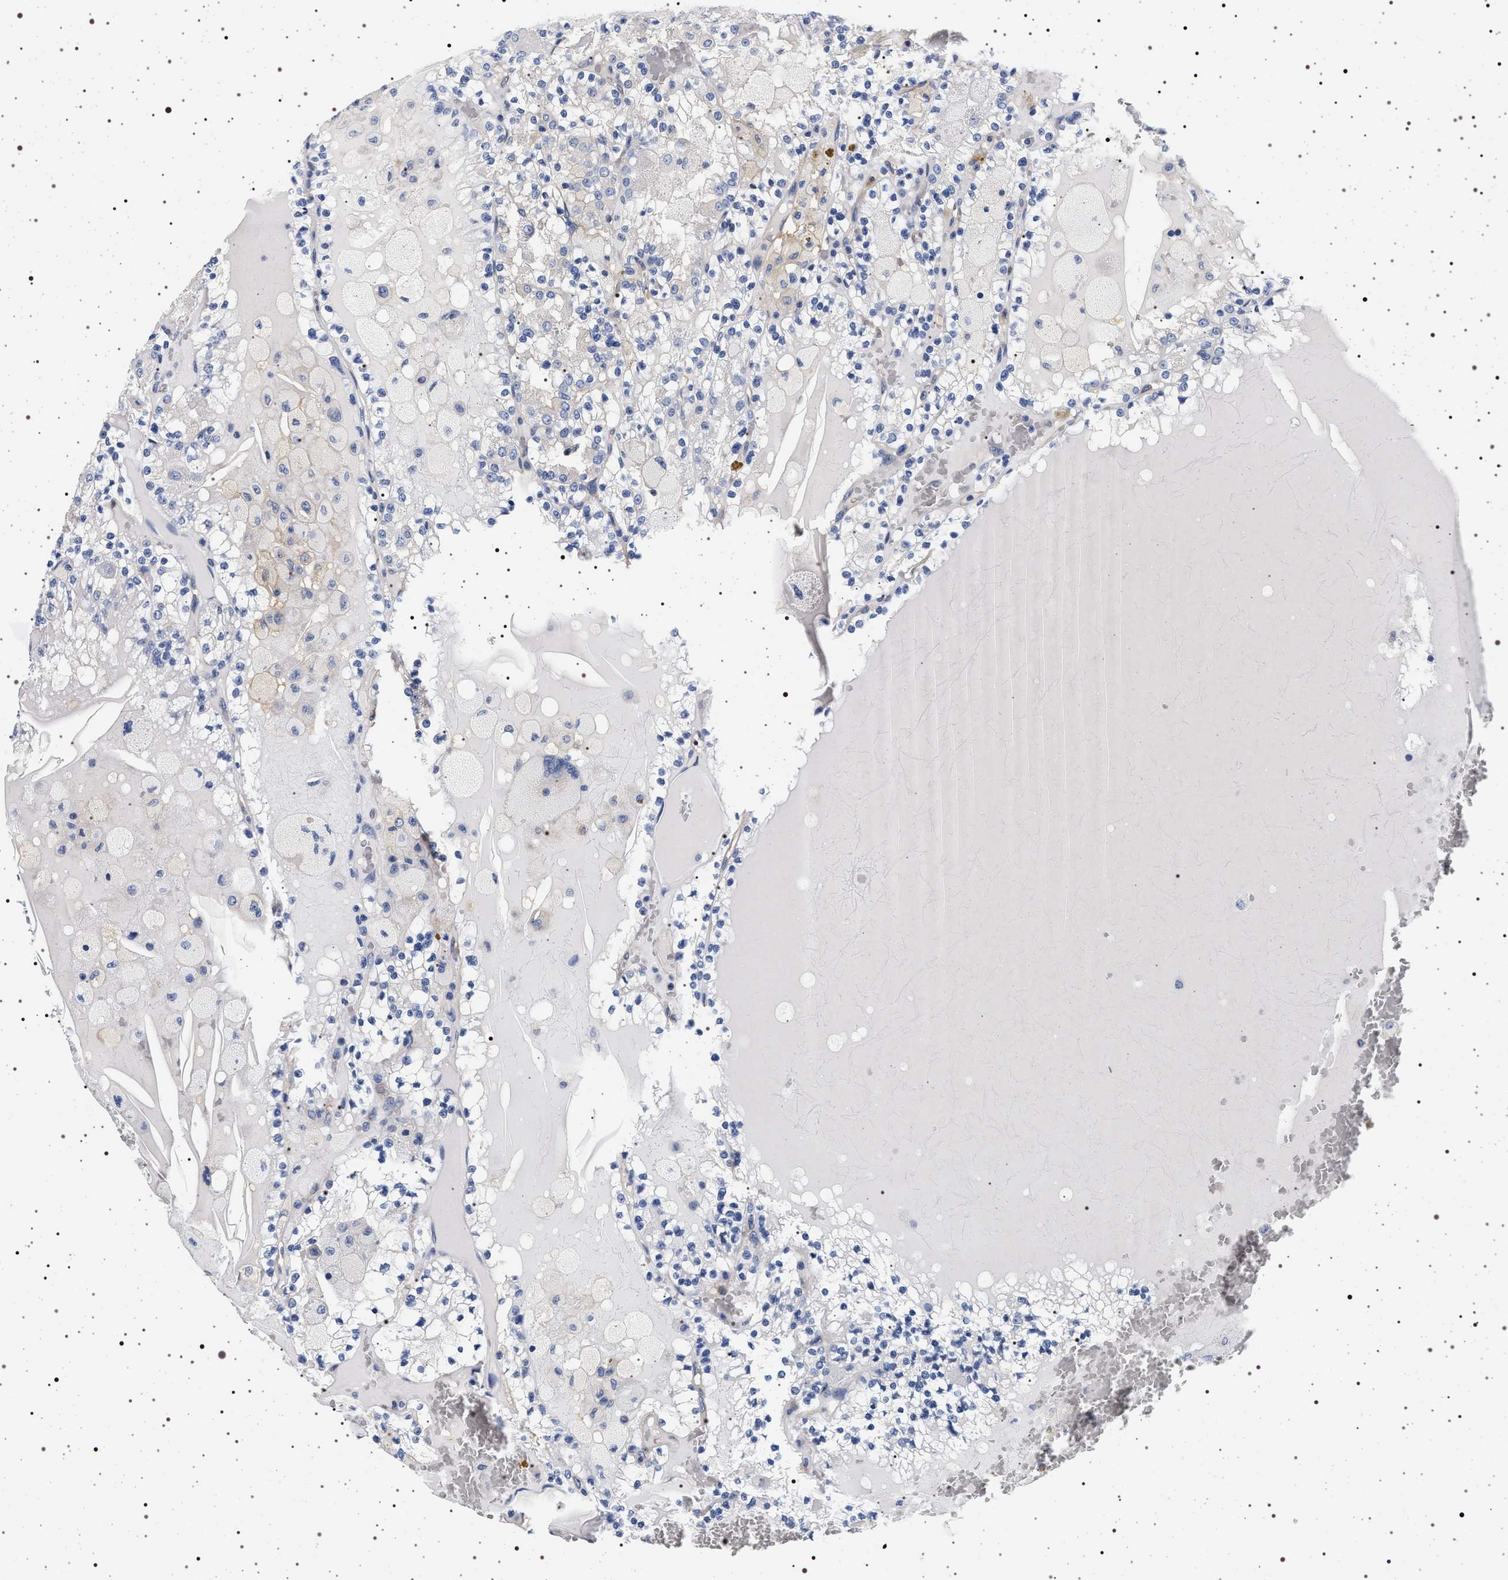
{"staining": {"intensity": "negative", "quantity": "none", "location": "none"}, "tissue": "renal cancer", "cell_type": "Tumor cells", "image_type": "cancer", "snomed": [{"axis": "morphology", "description": "Adenocarcinoma, NOS"}, {"axis": "topography", "description": "Kidney"}], "caption": "The immunohistochemistry (IHC) histopathology image has no significant expression in tumor cells of renal adenocarcinoma tissue.", "gene": "HSD17B1", "patient": {"sex": "female", "age": 56}}